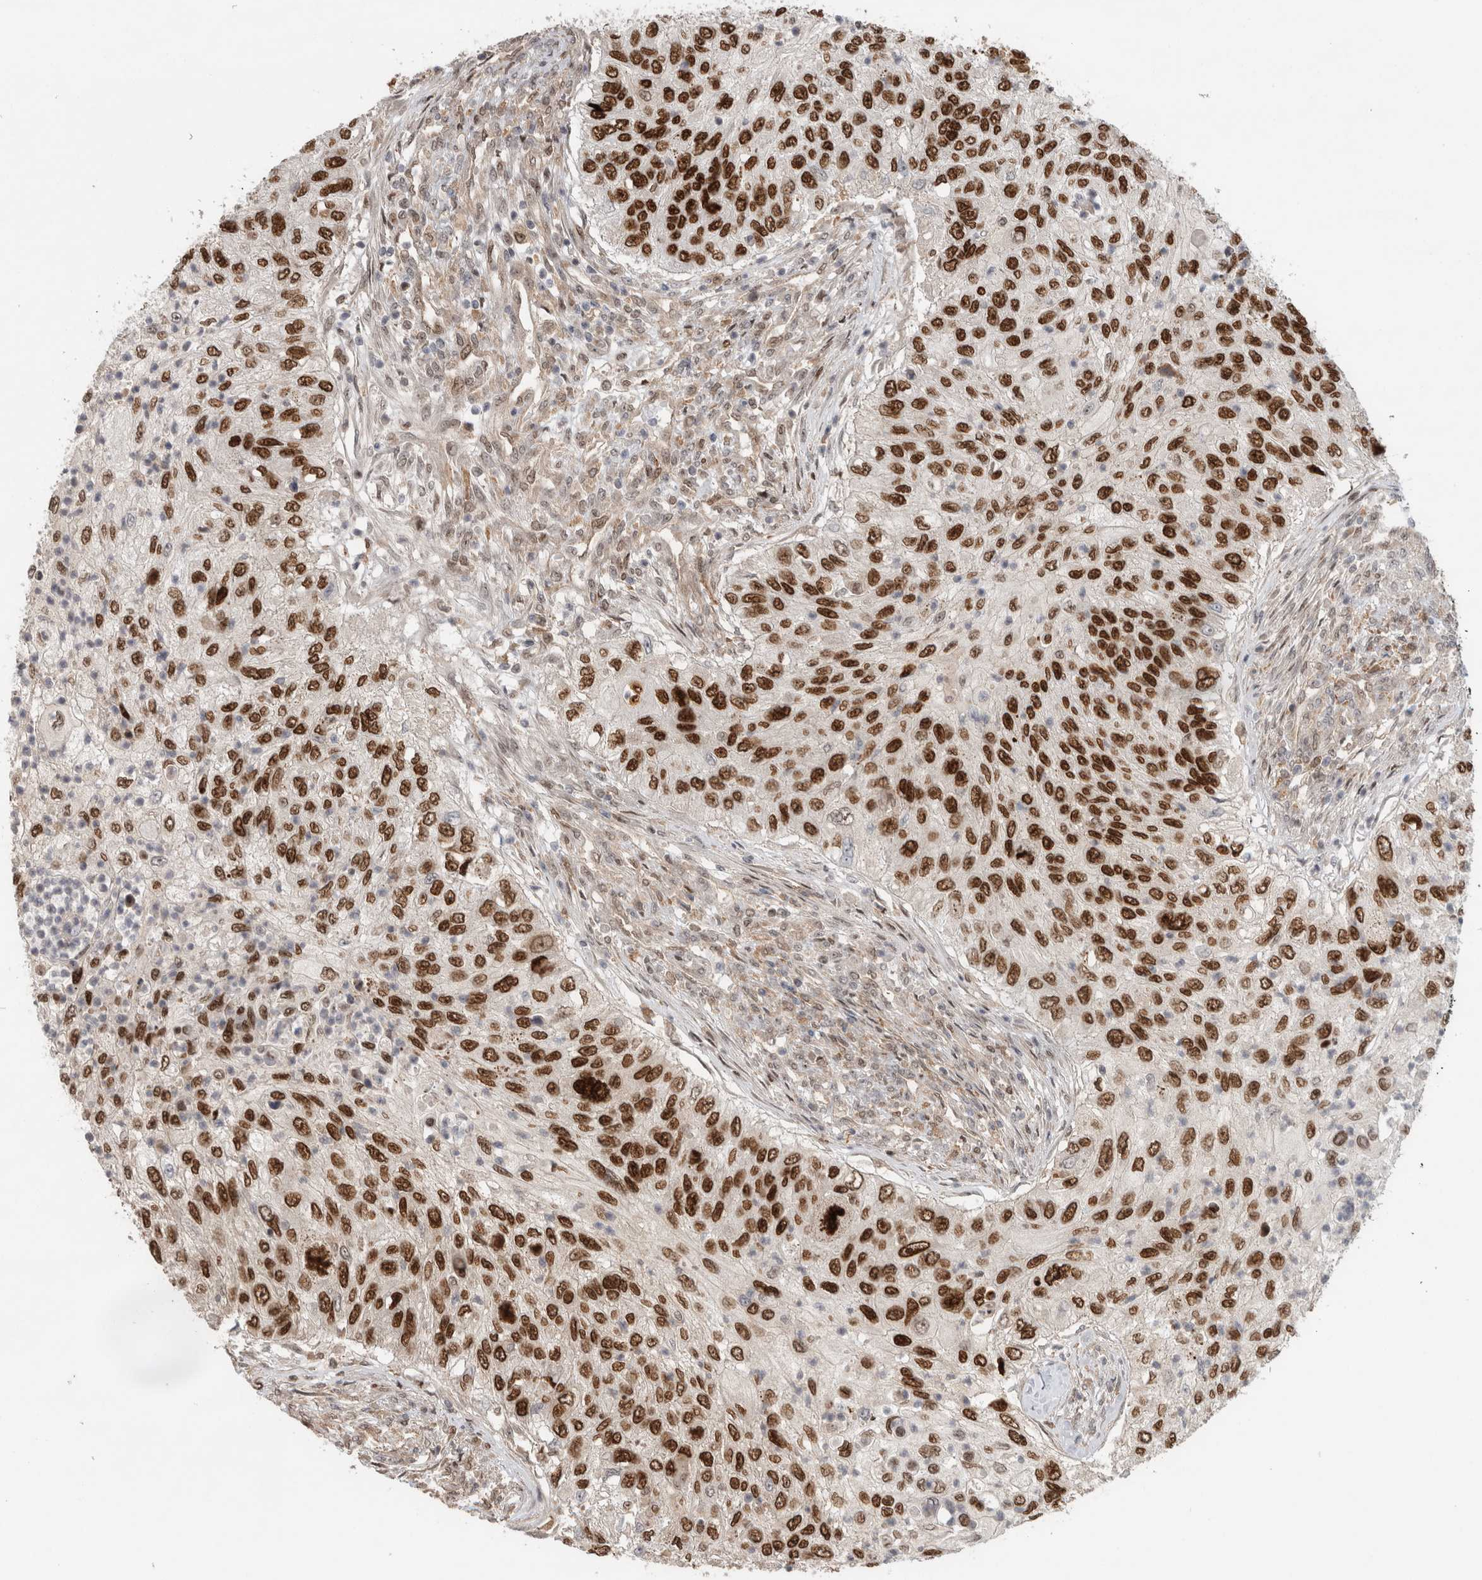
{"staining": {"intensity": "strong", "quantity": ">75%", "location": "nuclear"}, "tissue": "urothelial cancer", "cell_type": "Tumor cells", "image_type": "cancer", "snomed": [{"axis": "morphology", "description": "Urothelial carcinoma, High grade"}, {"axis": "topography", "description": "Urinary bladder"}], "caption": "Strong nuclear protein expression is present in about >75% of tumor cells in high-grade urothelial carcinoma.", "gene": "INSRR", "patient": {"sex": "female", "age": 60}}